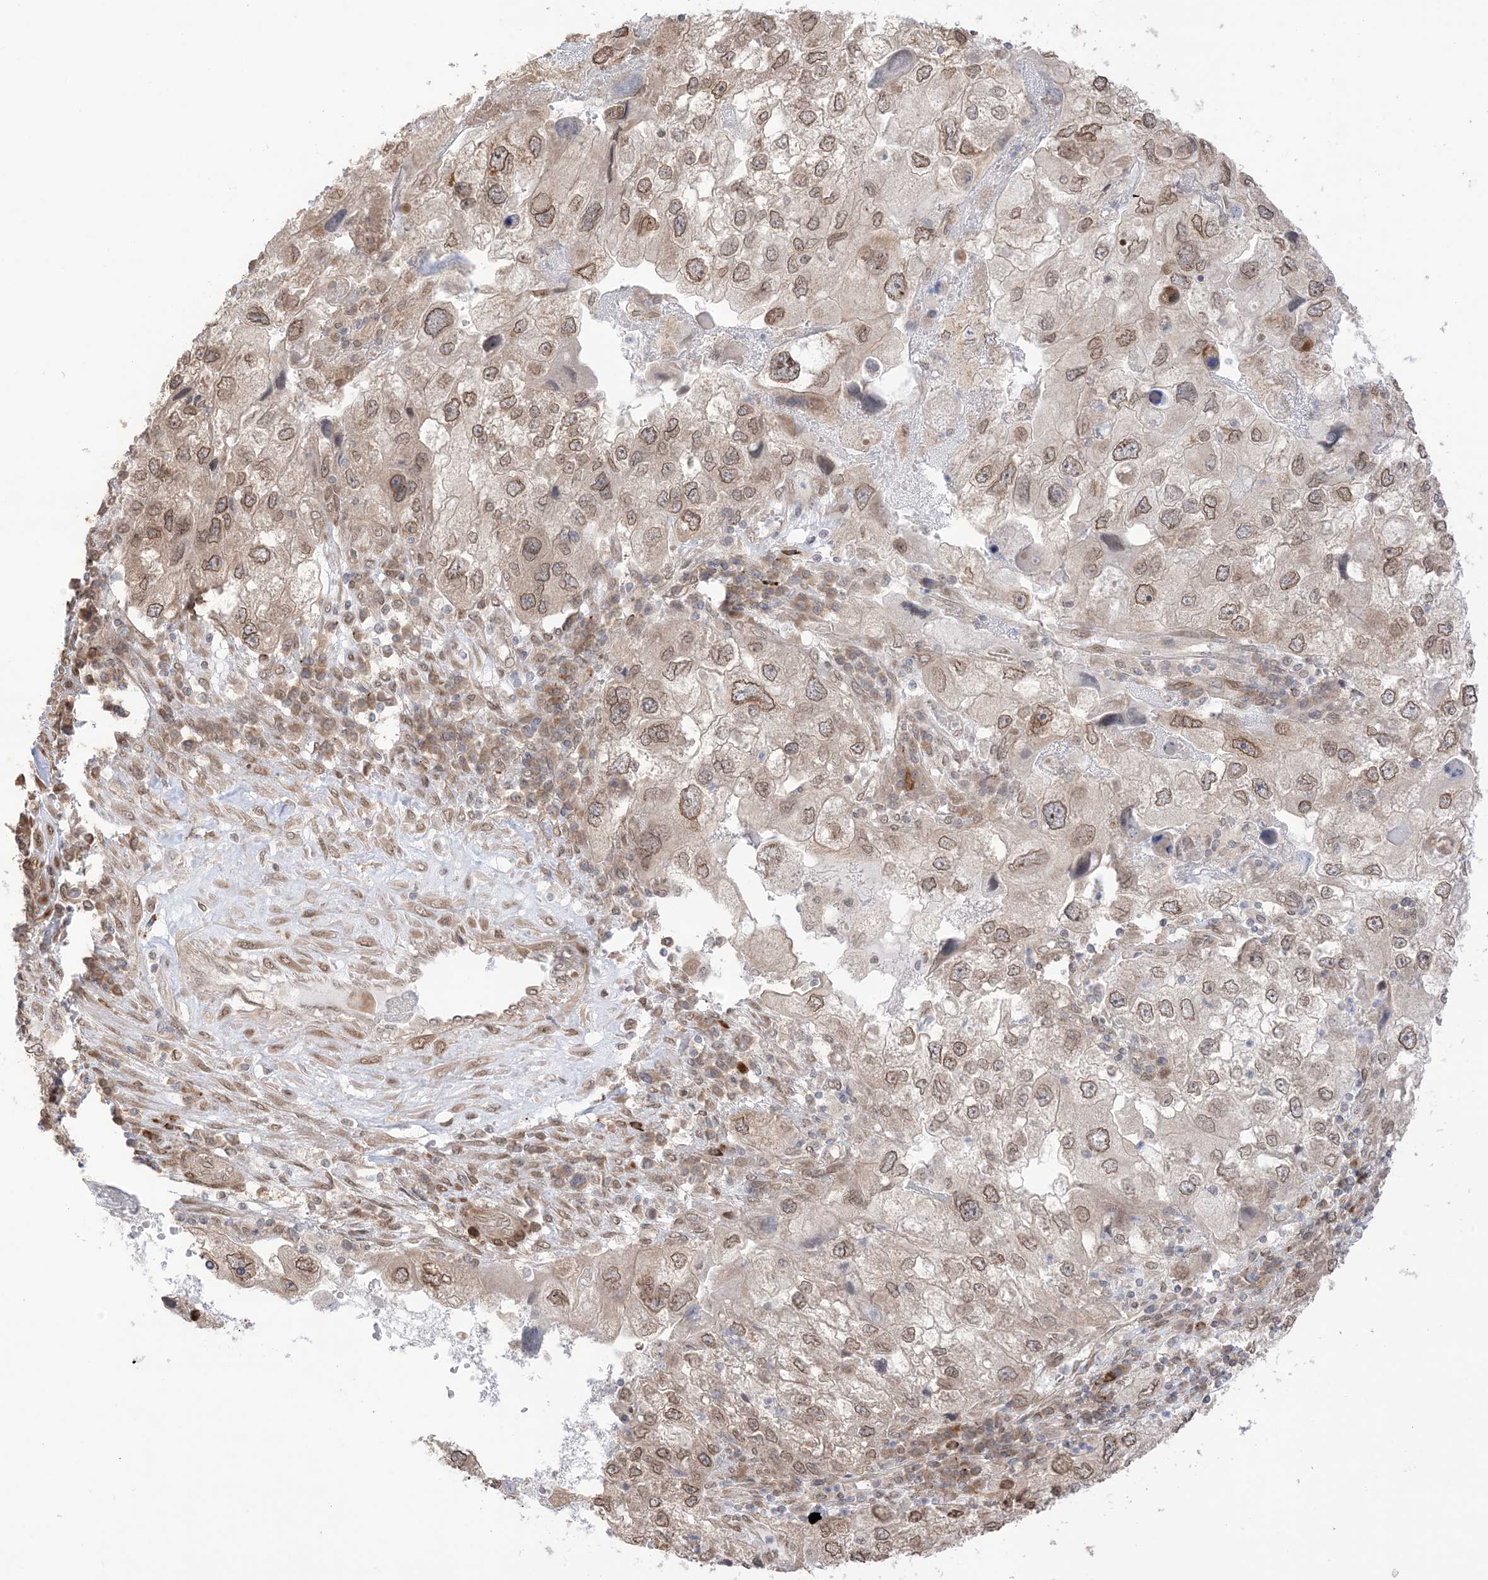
{"staining": {"intensity": "moderate", "quantity": ">75%", "location": "cytoplasmic/membranous,nuclear"}, "tissue": "endometrial cancer", "cell_type": "Tumor cells", "image_type": "cancer", "snomed": [{"axis": "morphology", "description": "Adenocarcinoma, NOS"}, {"axis": "topography", "description": "Endometrium"}], "caption": "Adenocarcinoma (endometrial) tissue displays moderate cytoplasmic/membranous and nuclear positivity in approximately >75% of tumor cells The staining was performed using DAB (3,3'-diaminobenzidine) to visualize the protein expression in brown, while the nuclei were stained in blue with hematoxylin (Magnification: 20x).", "gene": "UBE2E2", "patient": {"sex": "female", "age": 49}}